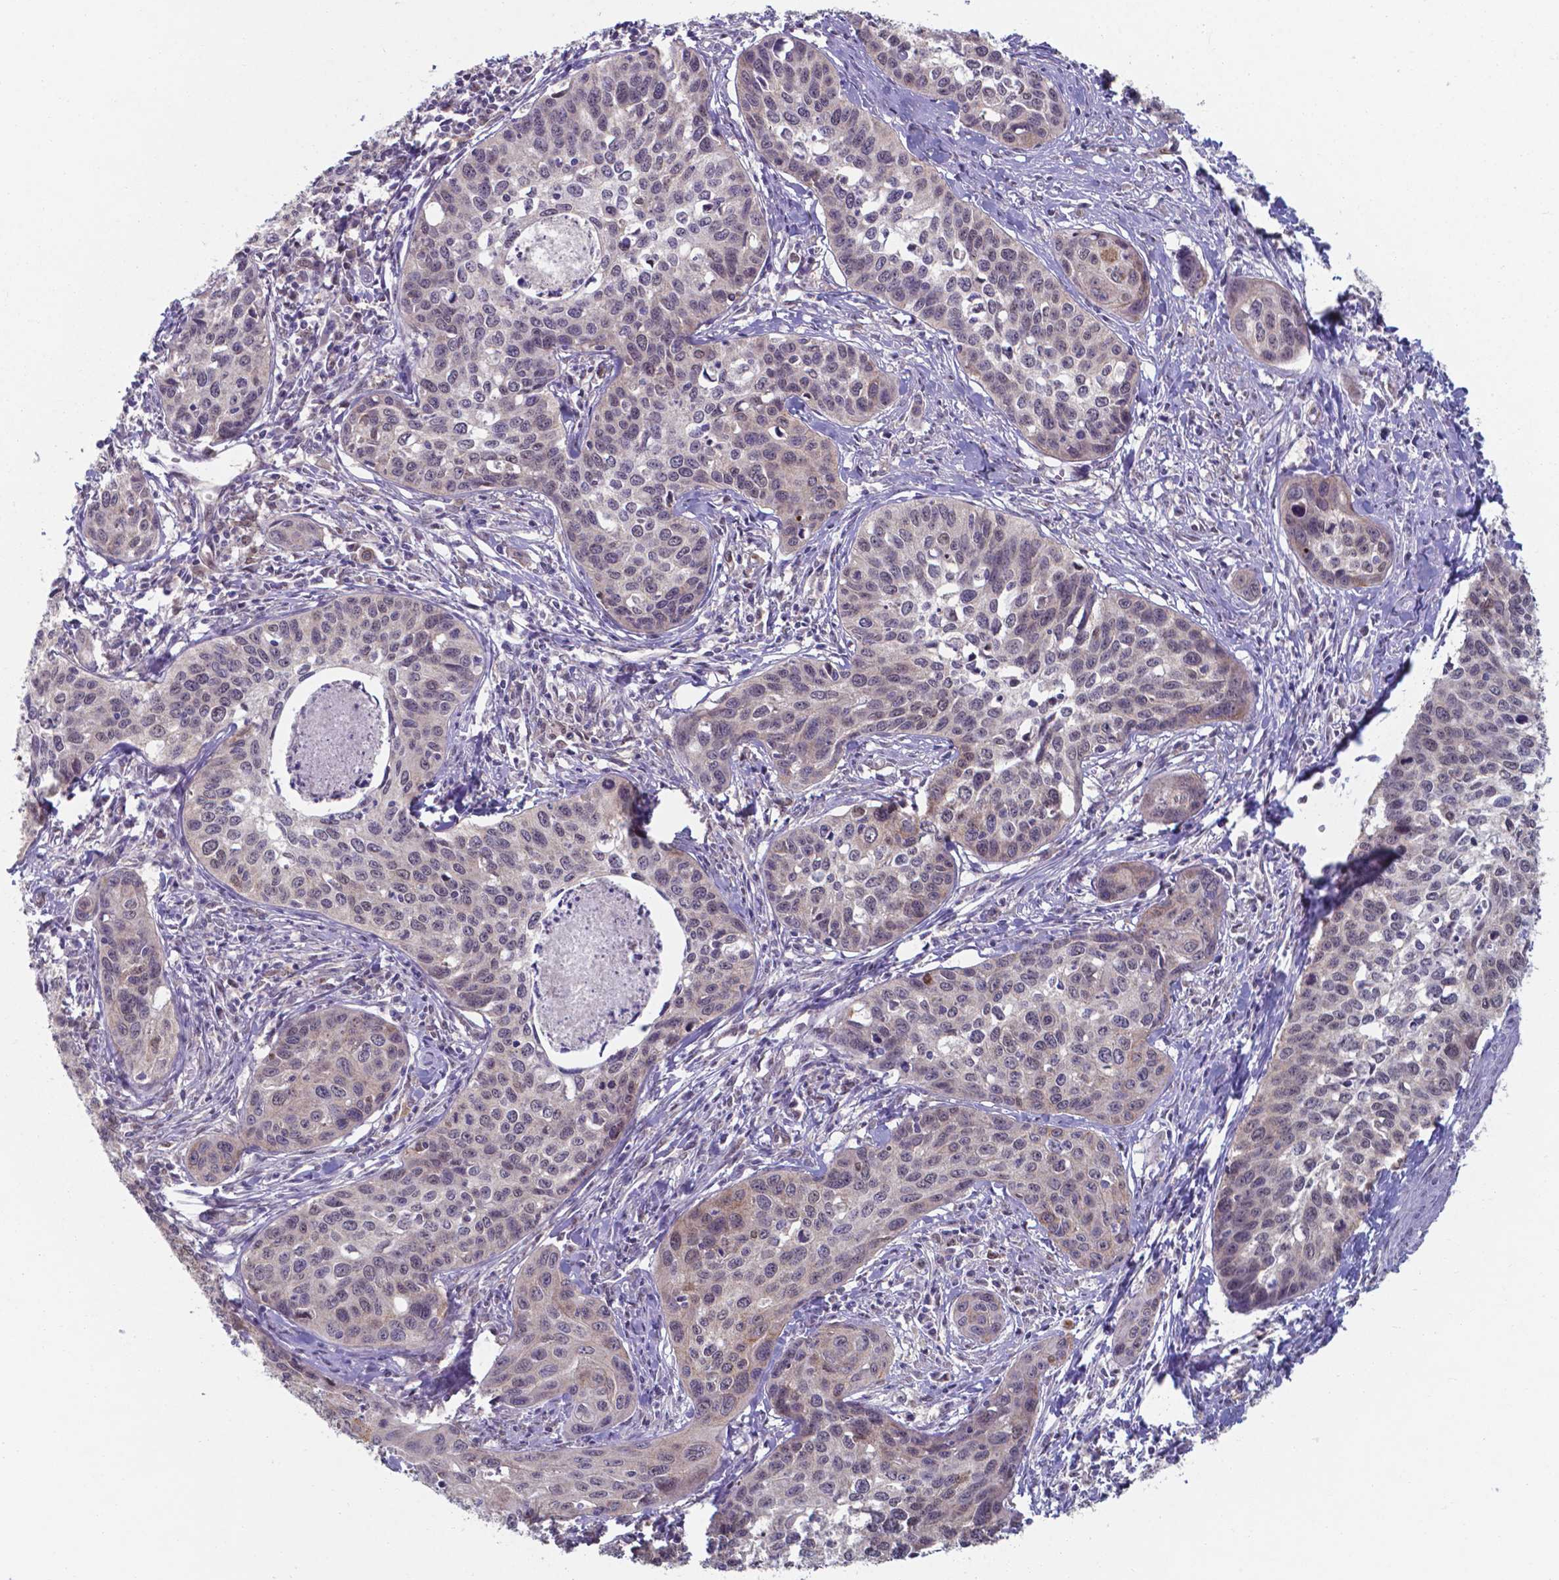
{"staining": {"intensity": "negative", "quantity": "none", "location": "none"}, "tissue": "cervical cancer", "cell_type": "Tumor cells", "image_type": "cancer", "snomed": [{"axis": "morphology", "description": "Squamous cell carcinoma, NOS"}, {"axis": "topography", "description": "Cervix"}], "caption": "Immunohistochemical staining of cervical cancer (squamous cell carcinoma) exhibits no significant expression in tumor cells. Nuclei are stained in blue.", "gene": "UBE2E2", "patient": {"sex": "female", "age": 31}}